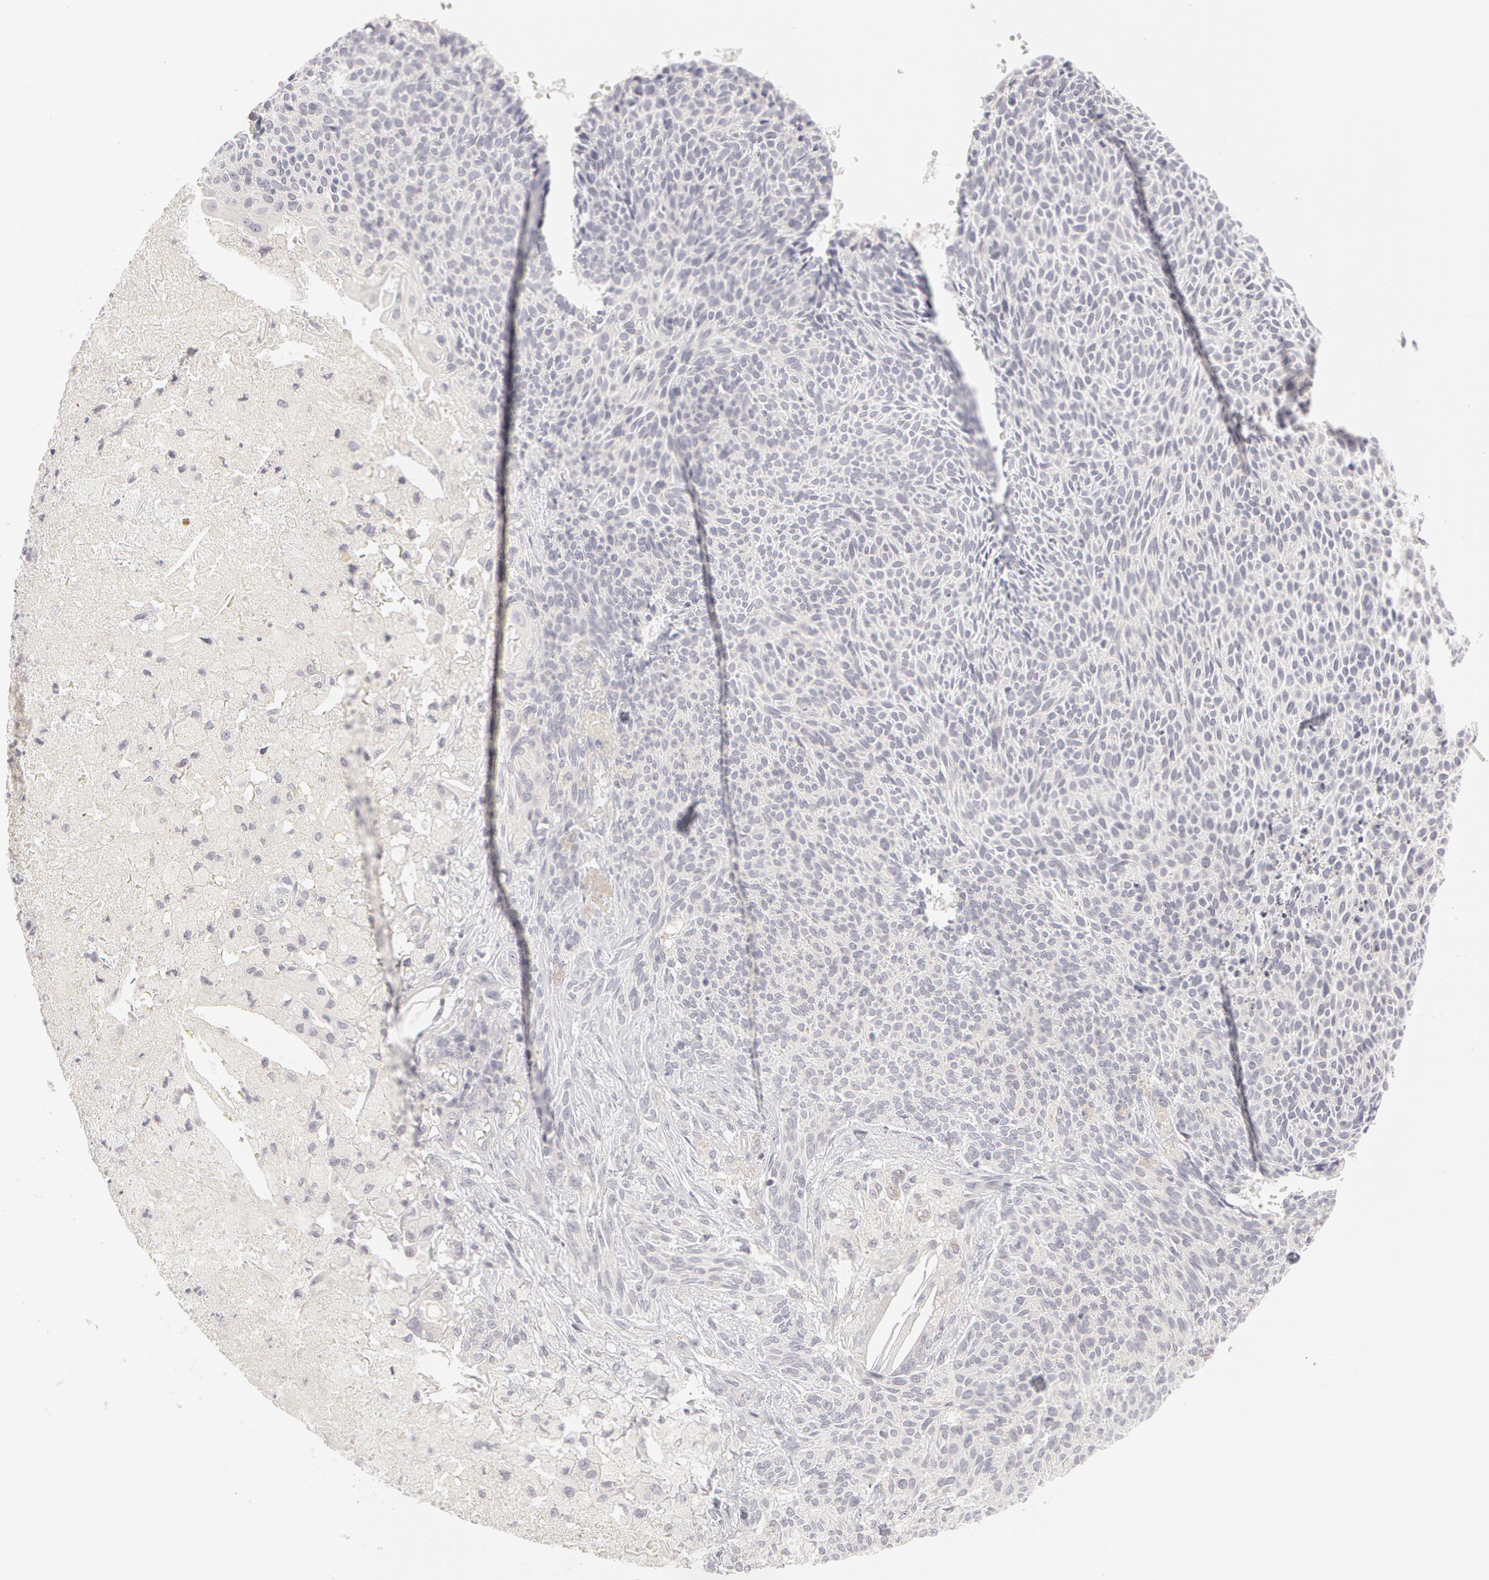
{"staining": {"intensity": "negative", "quantity": "none", "location": "none"}, "tissue": "skin cancer", "cell_type": "Tumor cells", "image_type": "cancer", "snomed": [{"axis": "morphology", "description": "Basal cell carcinoma"}, {"axis": "topography", "description": "Skin"}], "caption": "This is an immunohistochemistry micrograph of skin cancer (basal cell carcinoma). There is no staining in tumor cells.", "gene": "ABCB1", "patient": {"sex": "male", "age": 84}}